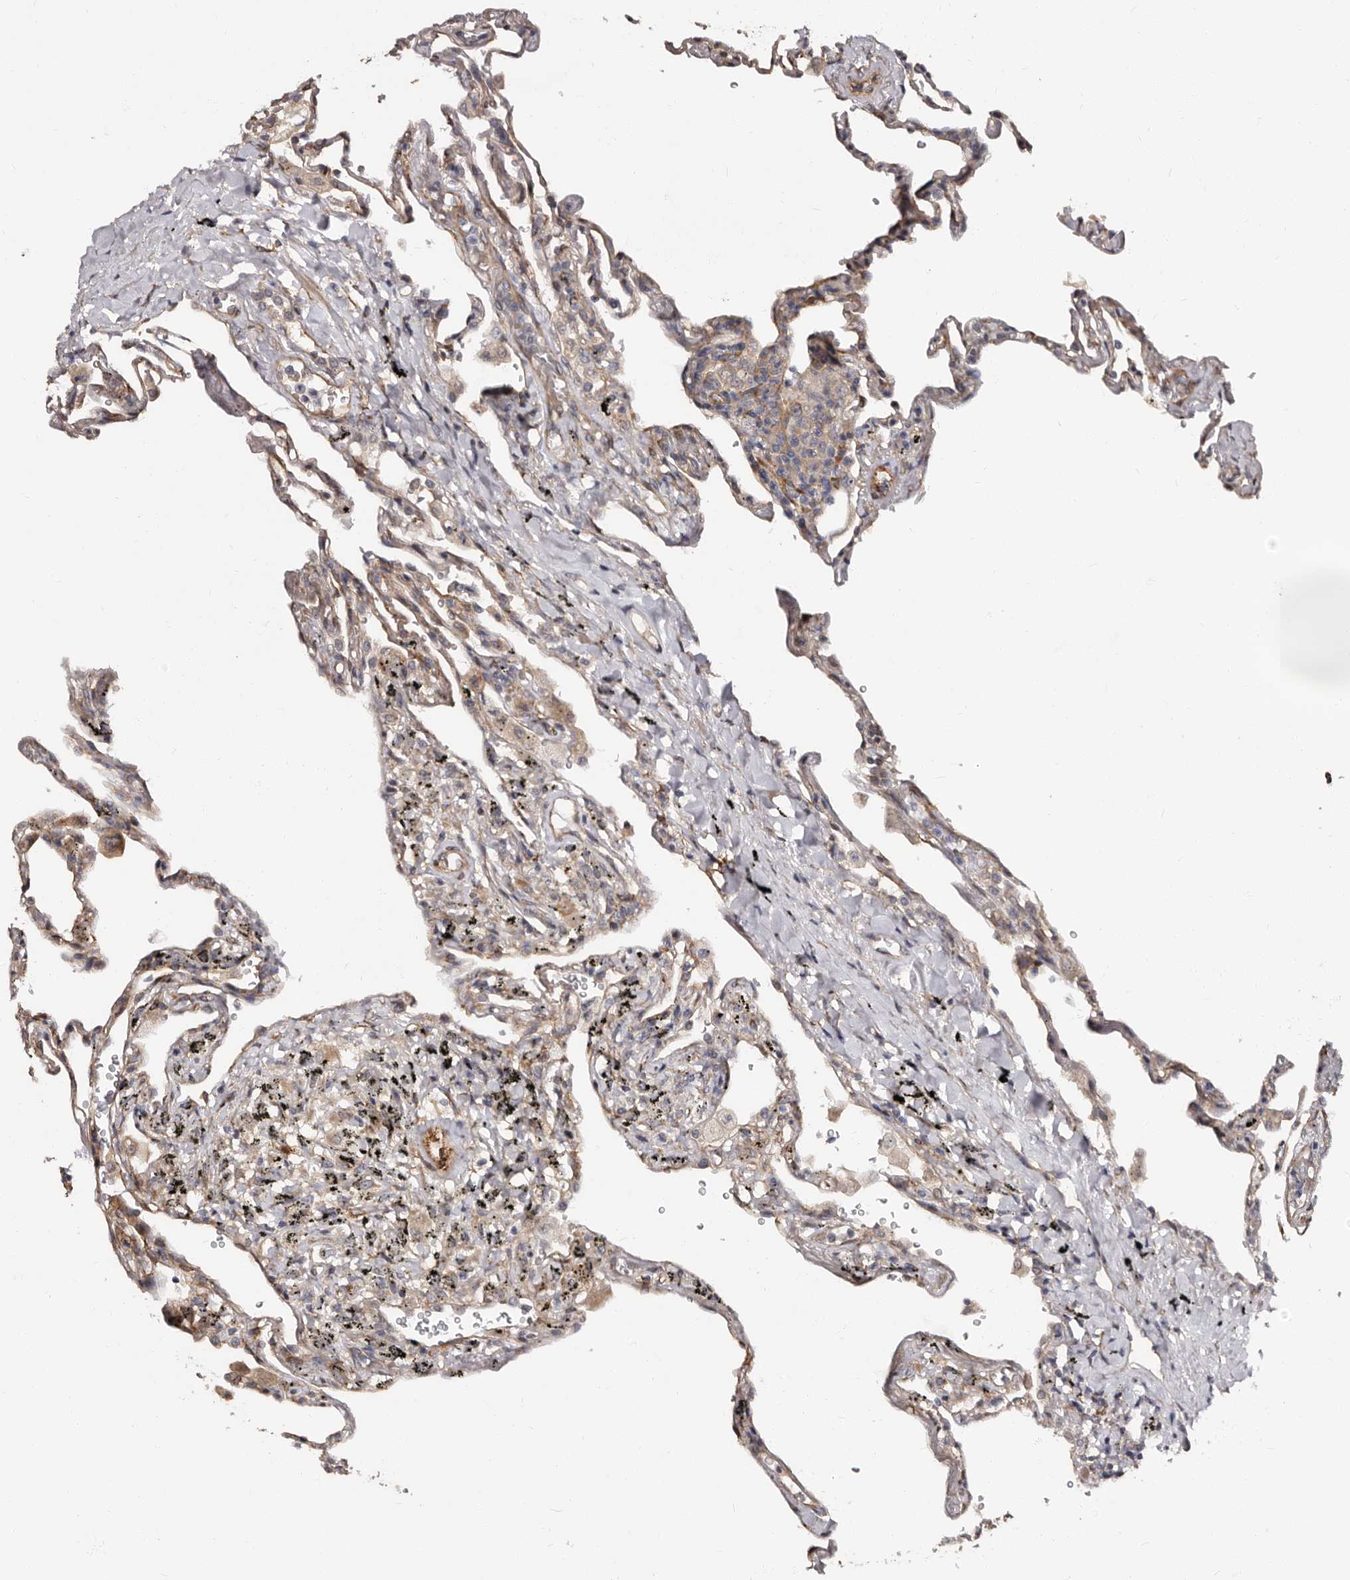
{"staining": {"intensity": "weak", "quantity": "25%-75%", "location": "cytoplasmic/membranous"}, "tissue": "lung", "cell_type": "Alveolar cells", "image_type": "normal", "snomed": [{"axis": "morphology", "description": "Normal tissue, NOS"}, {"axis": "topography", "description": "Lung"}], "caption": "An immunohistochemistry (IHC) micrograph of normal tissue is shown. Protein staining in brown highlights weak cytoplasmic/membranous positivity in lung within alveolar cells.", "gene": "TBC1D22B", "patient": {"sex": "male", "age": 59}}